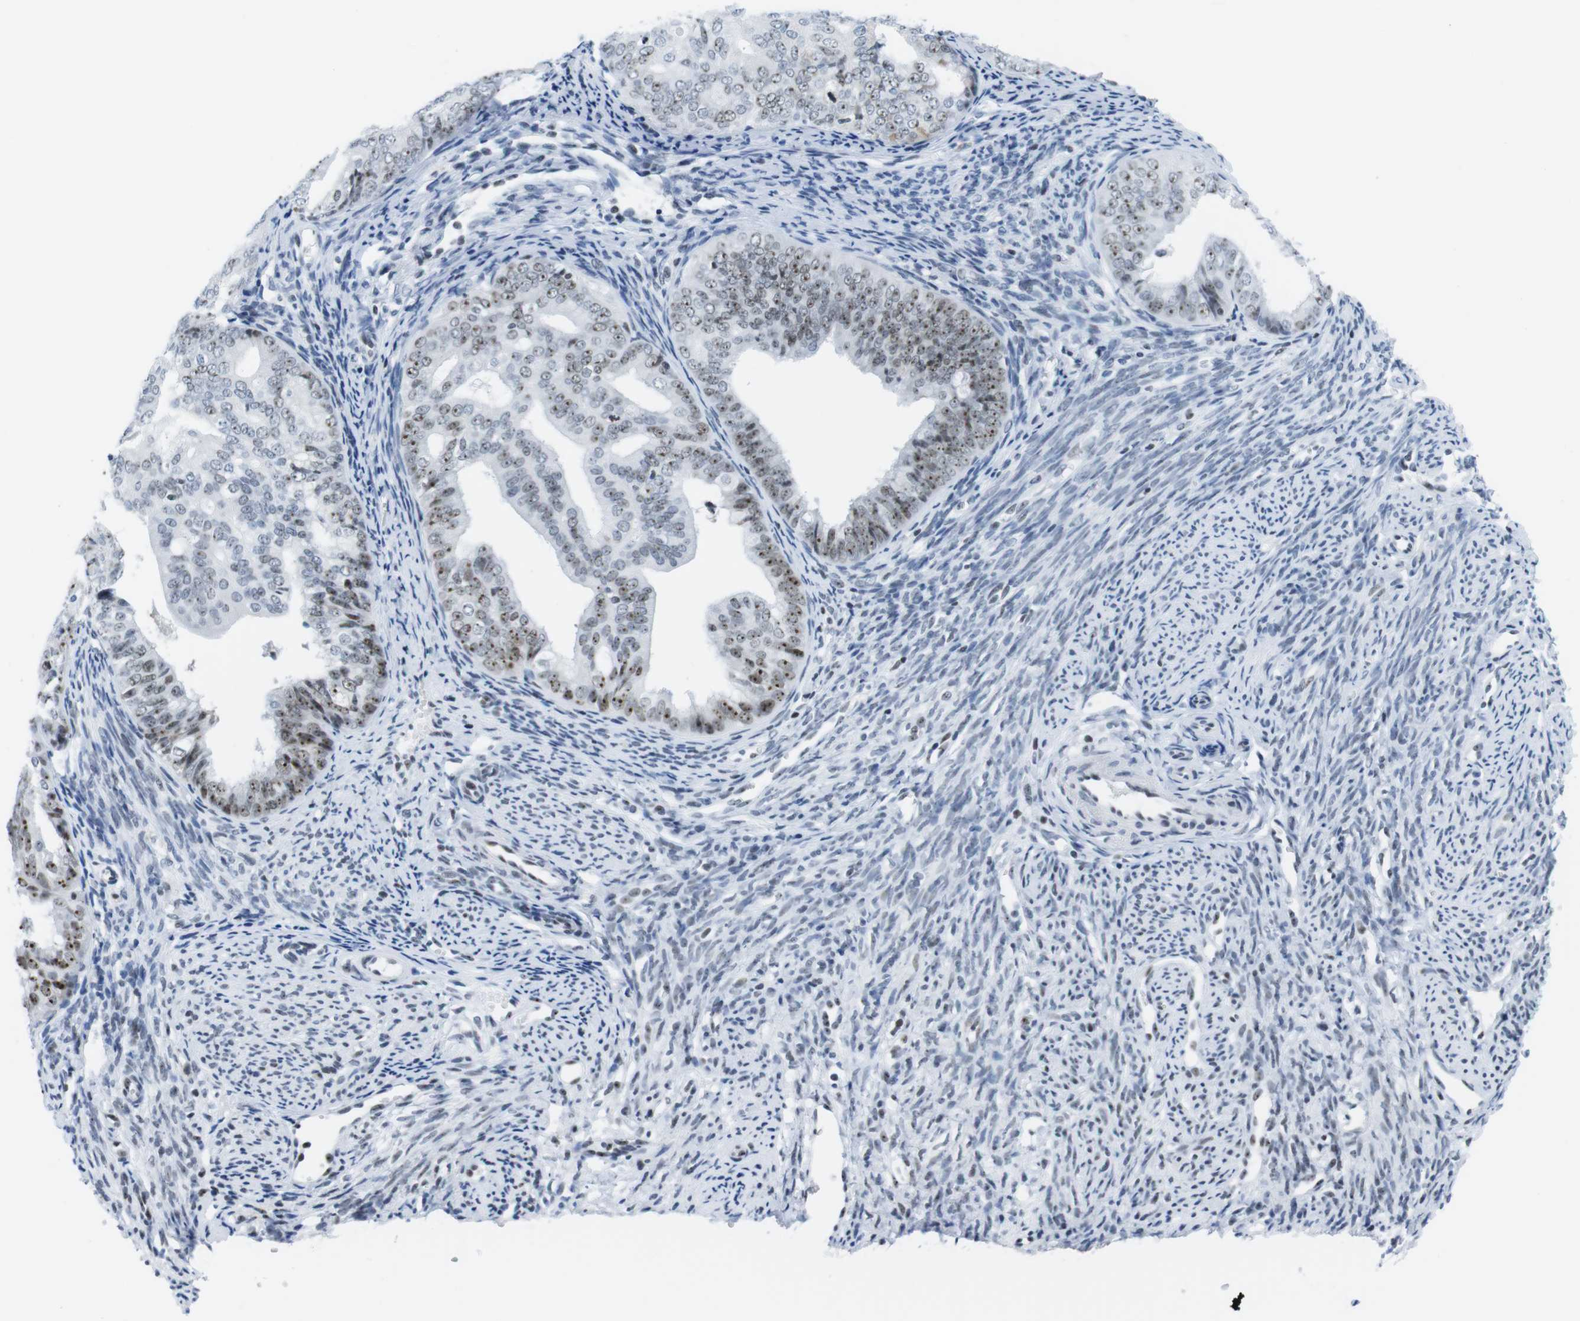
{"staining": {"intensity": "moderate", "quantity": "25%-75%", "location": "nuclear"}, "tissue": "endometrial cancer", "cell_type": "Tumor cells", "image_type": "cancer", "snomed": [{"axis": "morphology", "description": "Adenocarcinoma, NOS"}, {"axis": "topography", "description": "Endometrium"}], "caption": "Human adenocarcinoma (endometrial) stained with a brown dye displays moderate nuclear positive expression in approximately 25%-75% of tumor cells.", "gene": "NIFK", "patient": {"sex": "female", "age": 63}}